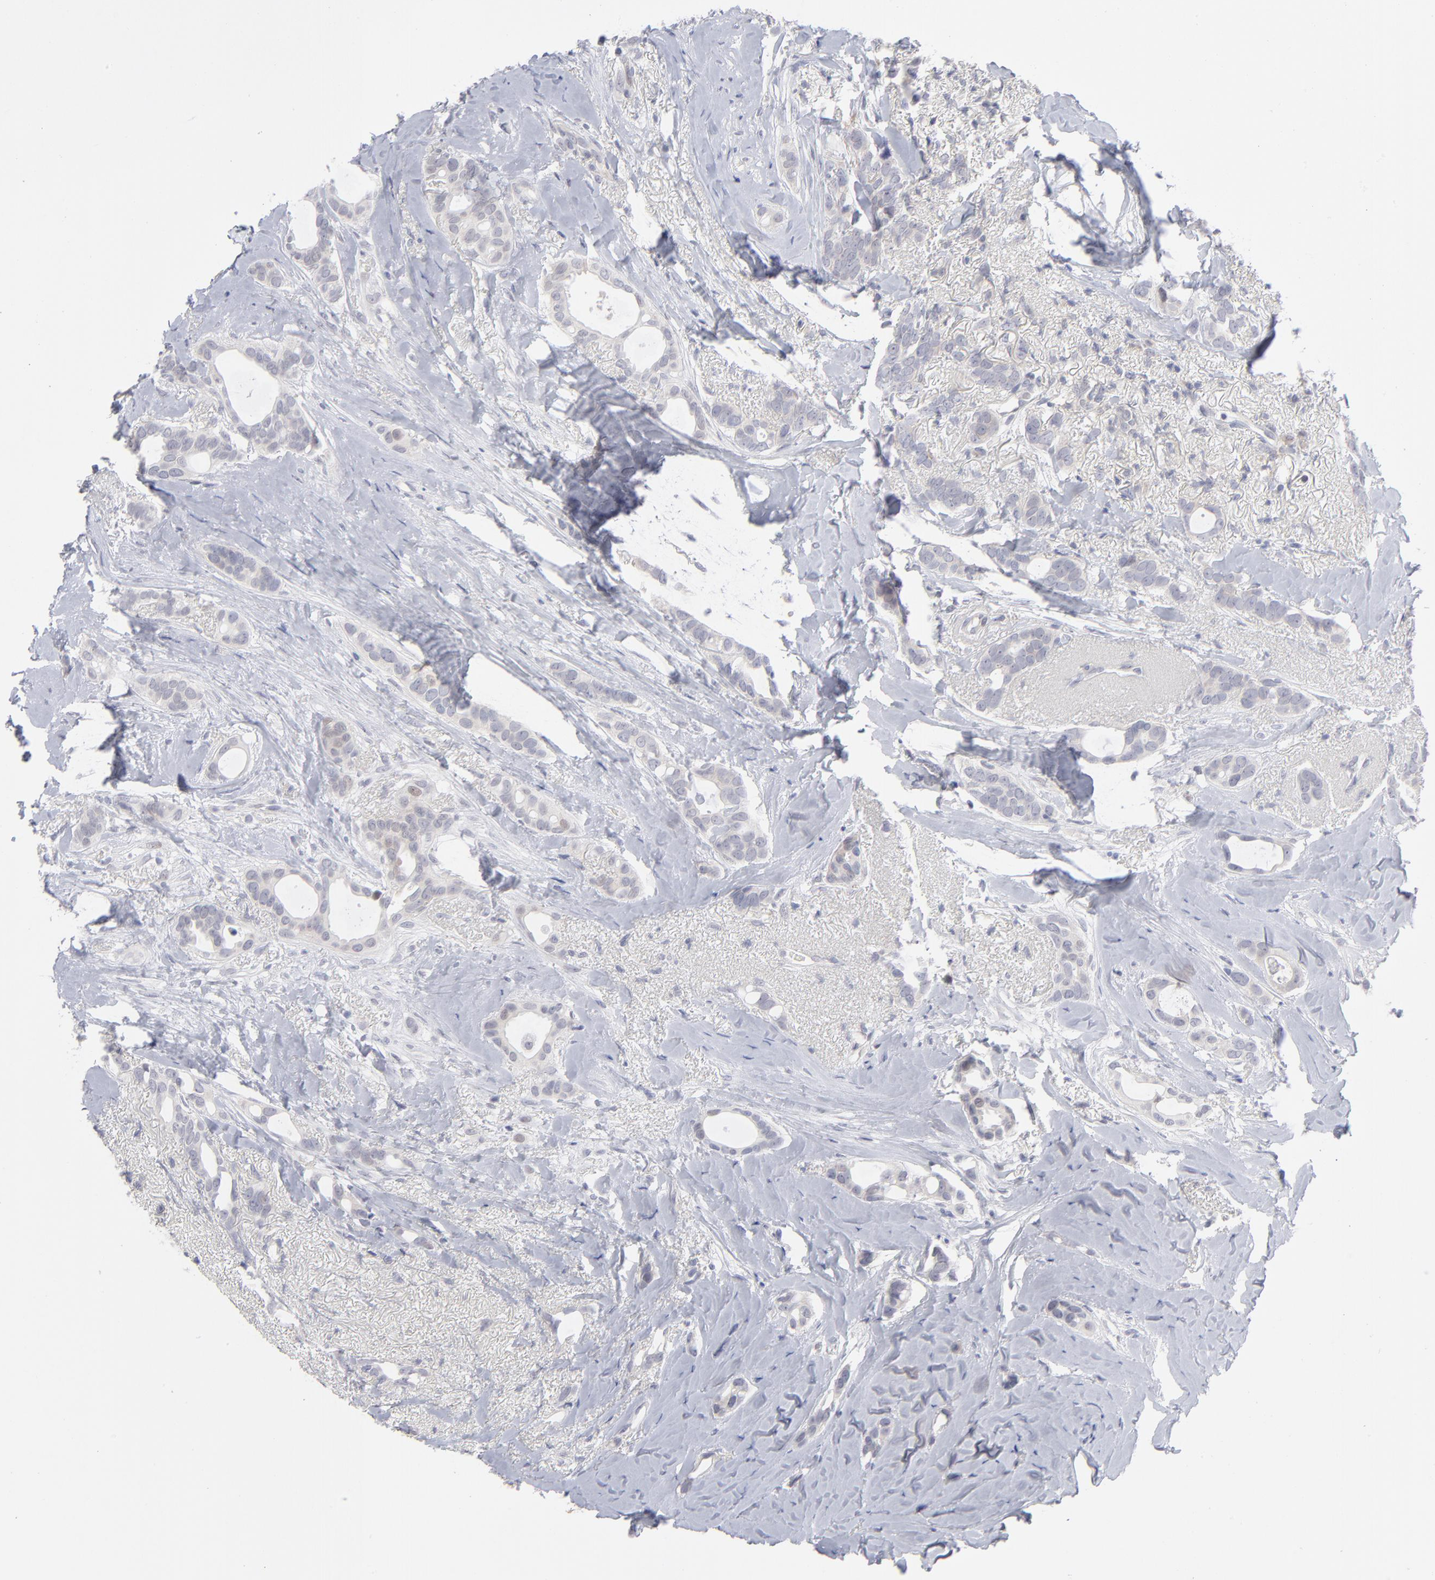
{"staining": {"intensity": "negative", "quantity": "none", "location": "none"}, "tissue": "breast cancer", "cell_type": "Tumor cells", "image_type": "cancer", "snomed": [{"axis": "morphology", "description": "Duct carcinoma"}, {"axis": "topography", "description": "Breast"}], "caption": "Immunohistochemical staining of human breast cancer shows no significant positivity in tumor cells.", "gene": "RPS24", "patient": {"sex": "female", "age": 54}}